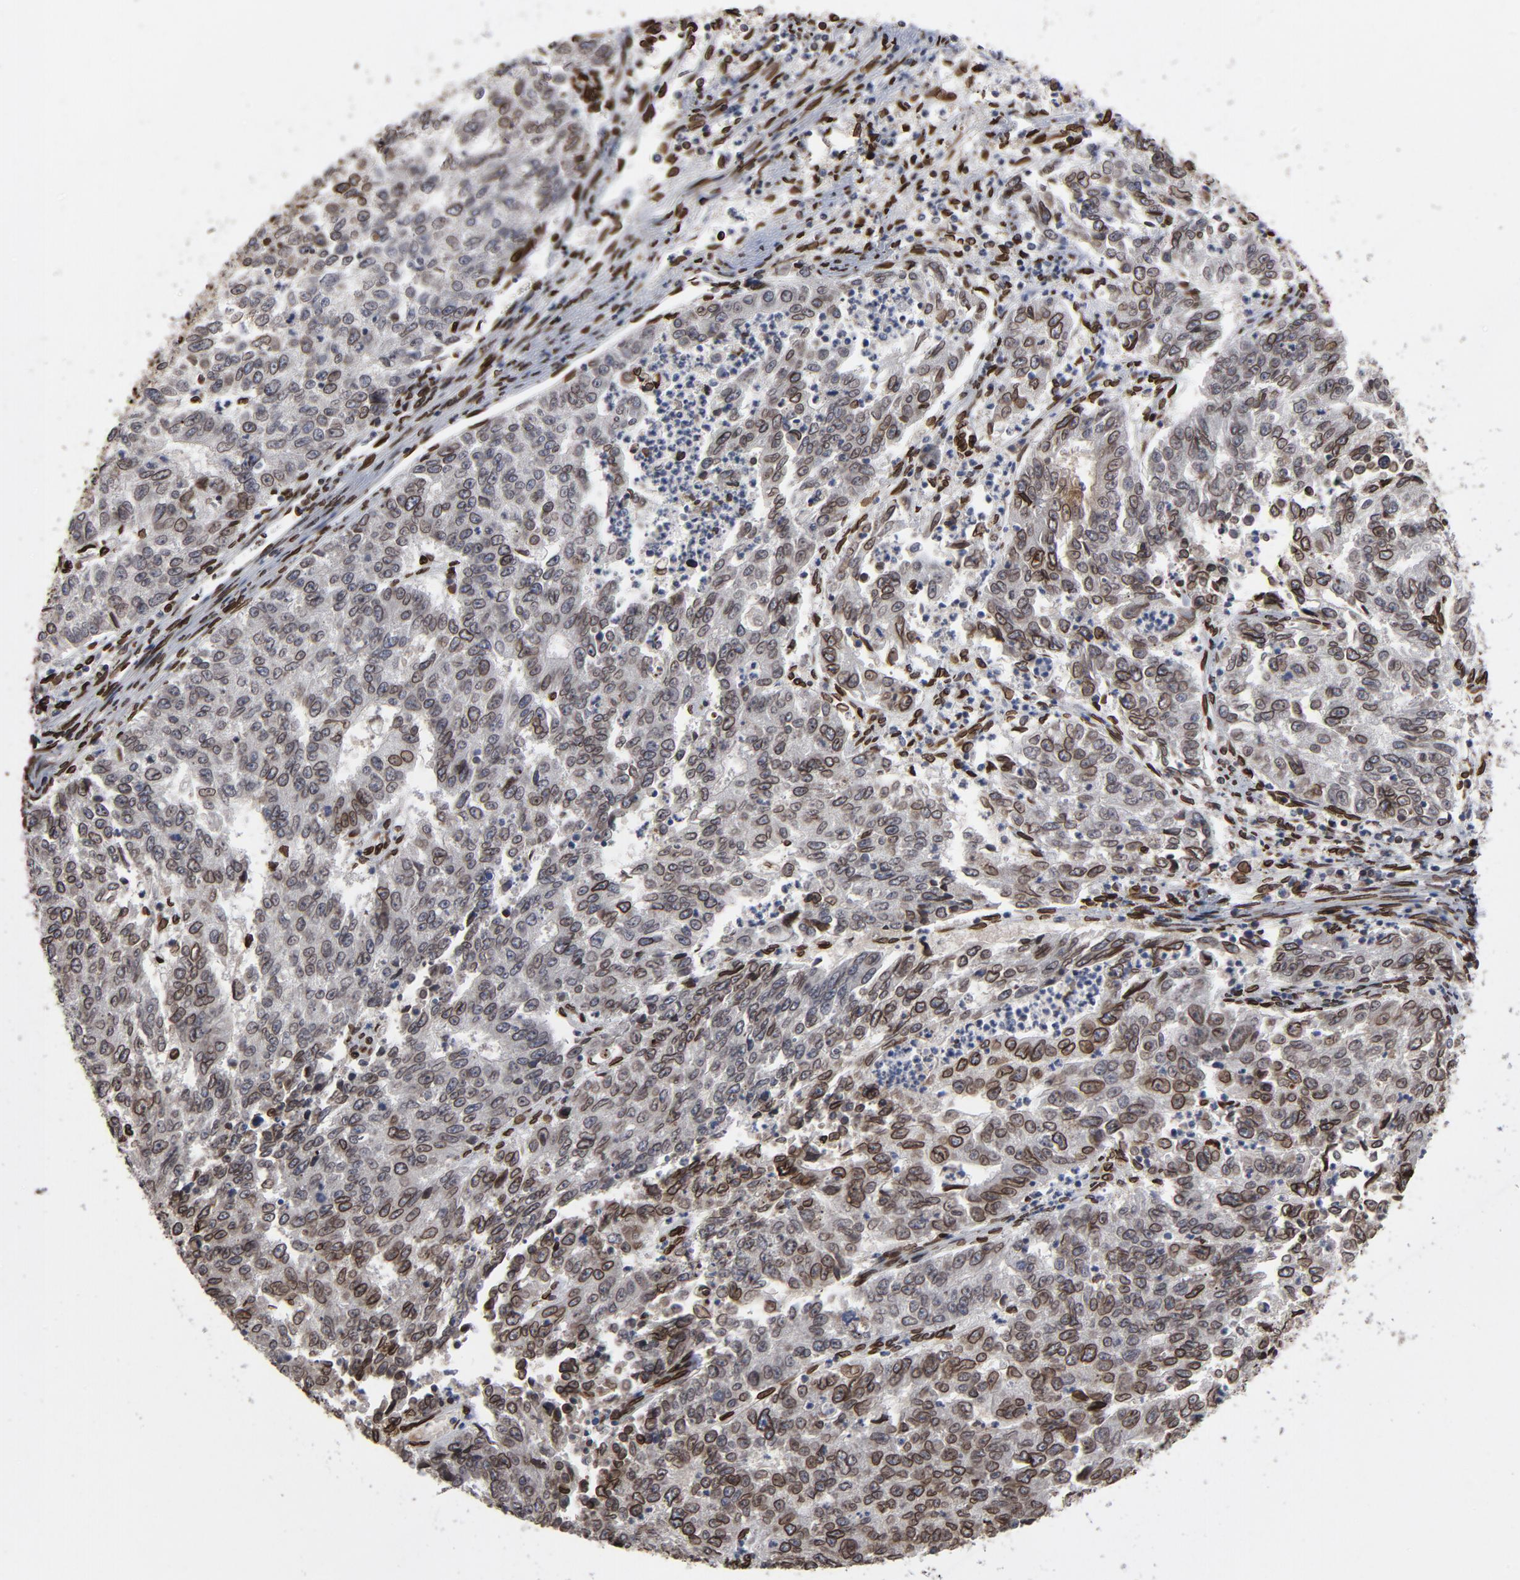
{"staining": {"intensity": "moderate", "quantity": ">75%", "location": "cytoplasmic/membranous,nuclear"}, "tissue": "endometrial cancer", "cell_type": "Tumor cells", "image_type": "cancer", "snomed": [{"axis": "morphology", "description": "Adenocarcinoma, NOS"}, {"axis": "topography", "description": "Endometrium"}], "caption": "Endometrial cancer (adenocarcinoma) stained with IHC reveals moderate cytoplasmic/membranous and nuclear positivity in approximately >75% of tumor cells.", "gene": "LMNA", "patient": {"sex": "female", "age": 42}}